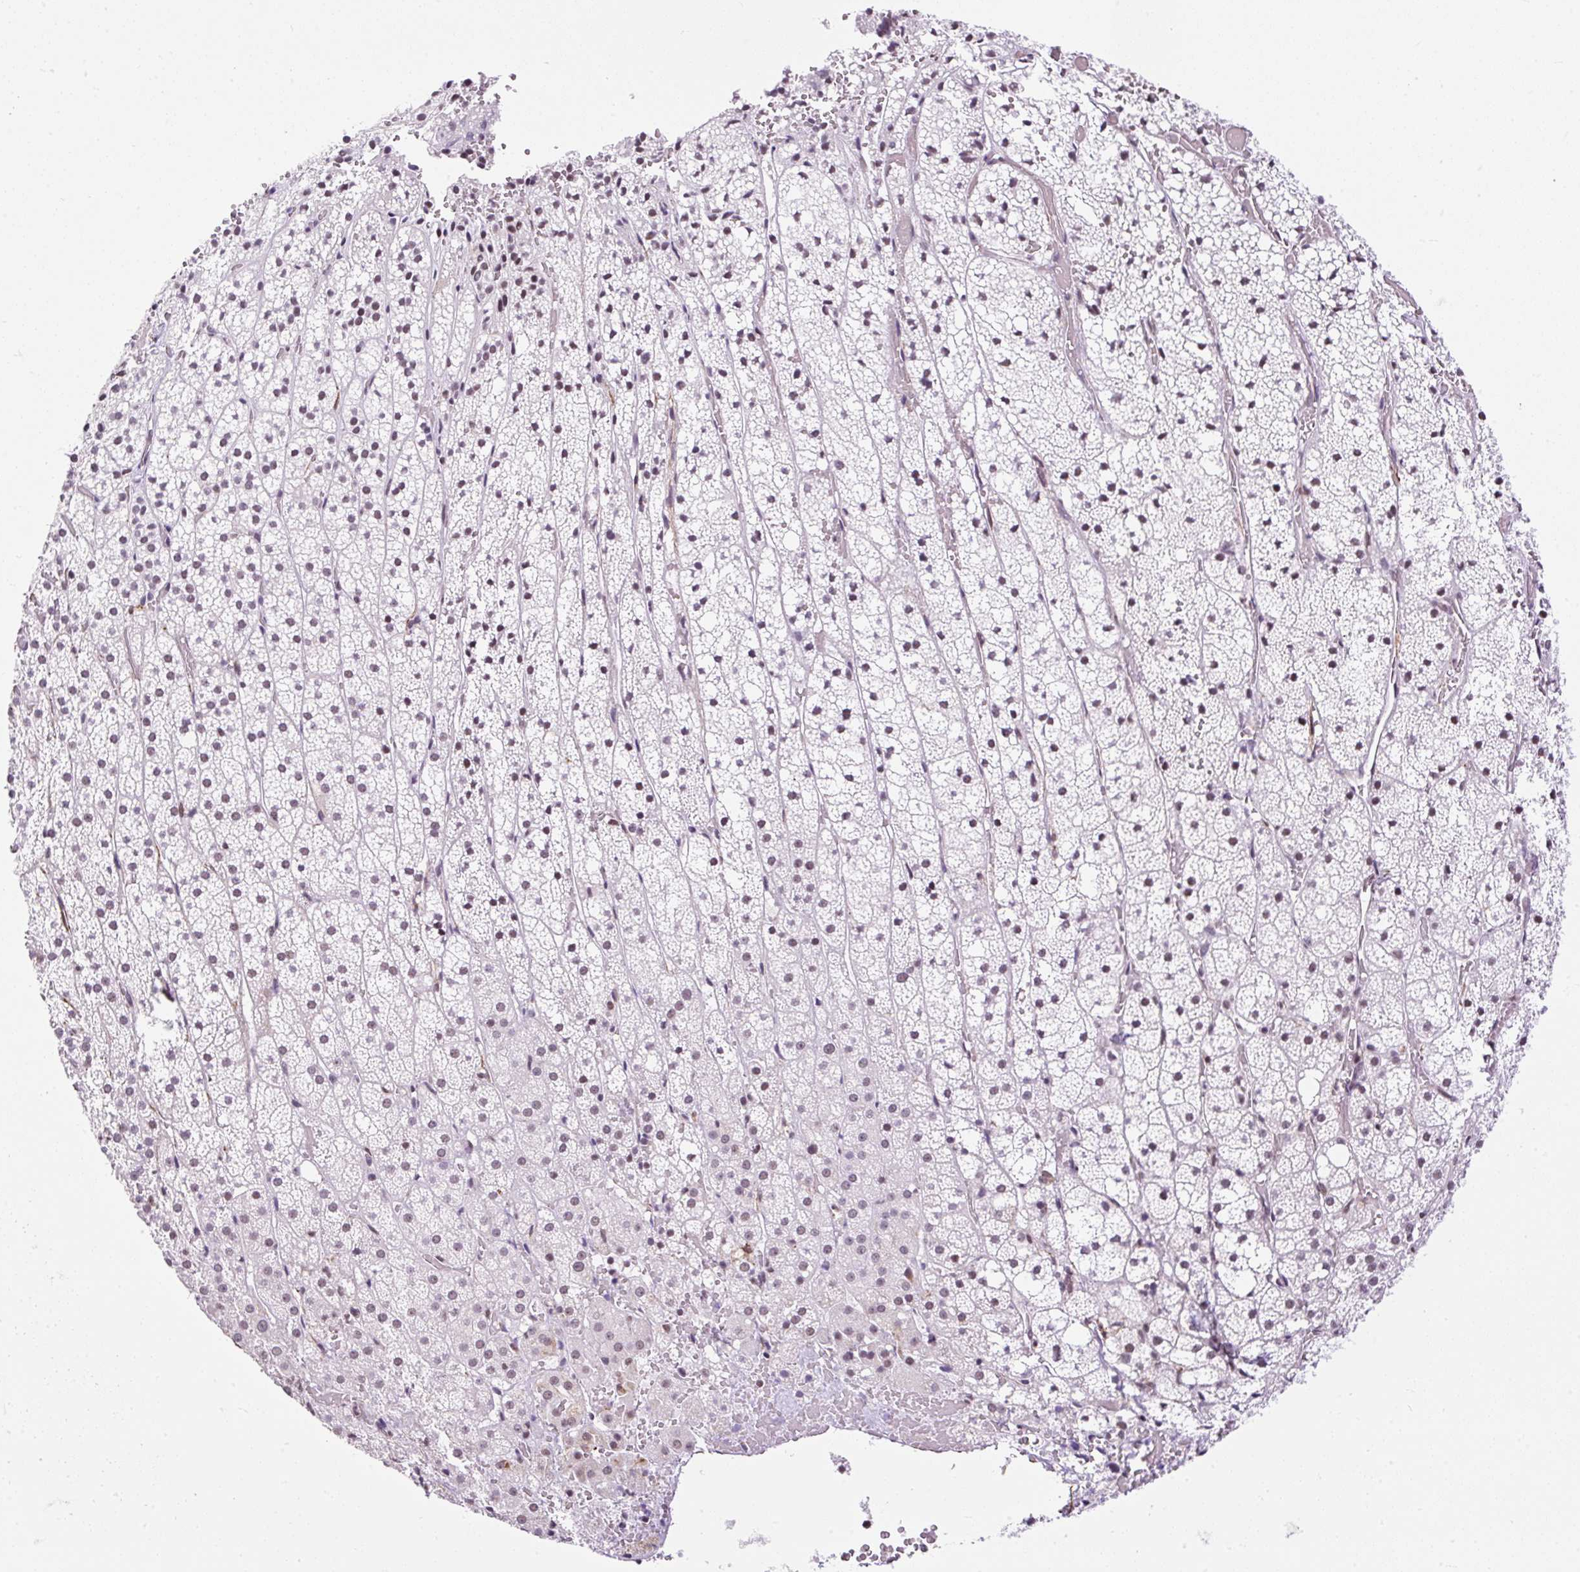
{"staining": {"intensity": "weak", "quantity": "25%-75%", "location": "nuclear"}, "tissue": "adrenal gland", "cell_type": "Glandular cells", "image_type": "normal", "snomed": [{"axis": "morphology", "description": "Normal tissue, NOS"}, {"axis": "topography", "description": "Adrenal gland"}], "caption": "Adrenal gland stained with a brown dye shows weak nuclear positive expression in about 25%-75% of glandular cells.", "gene": "FMC1", "patient": {"sex": "male", "age": 53}}